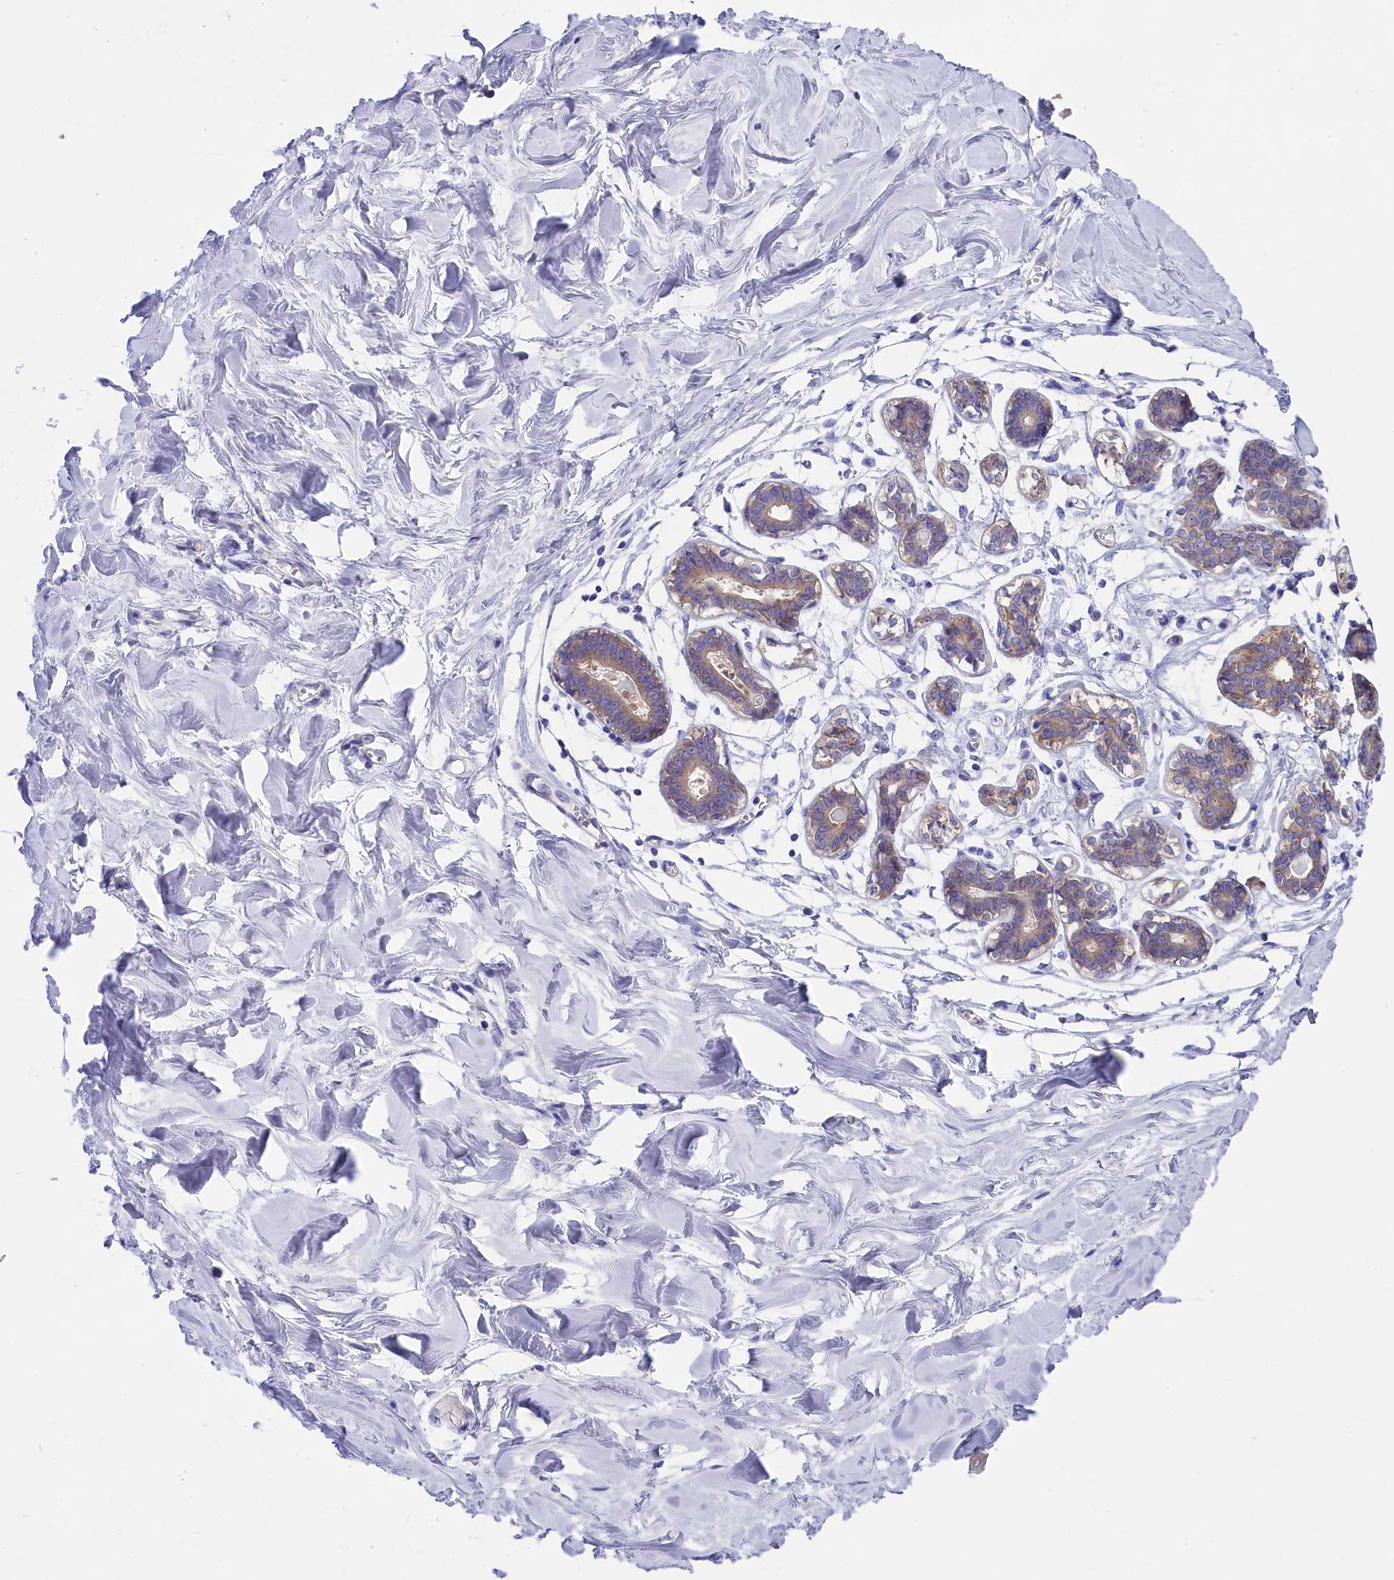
{"staining": {"intensity": "negative", "quantity": "none", "location": "none"}, "tissue": "breast", "cell_type": "Adipocytes", "image_type": "normal", "snomed": [{"axis": "morphology", "description": "Normal tissue, NOS"}, {"axis": "topography", "description": "Breast"}], "caption": "Image shows no protein positivity in adipocytes of normal breast.", "gene": "PPP1R13L", "patient": {"sex": "female", "age": 27}}